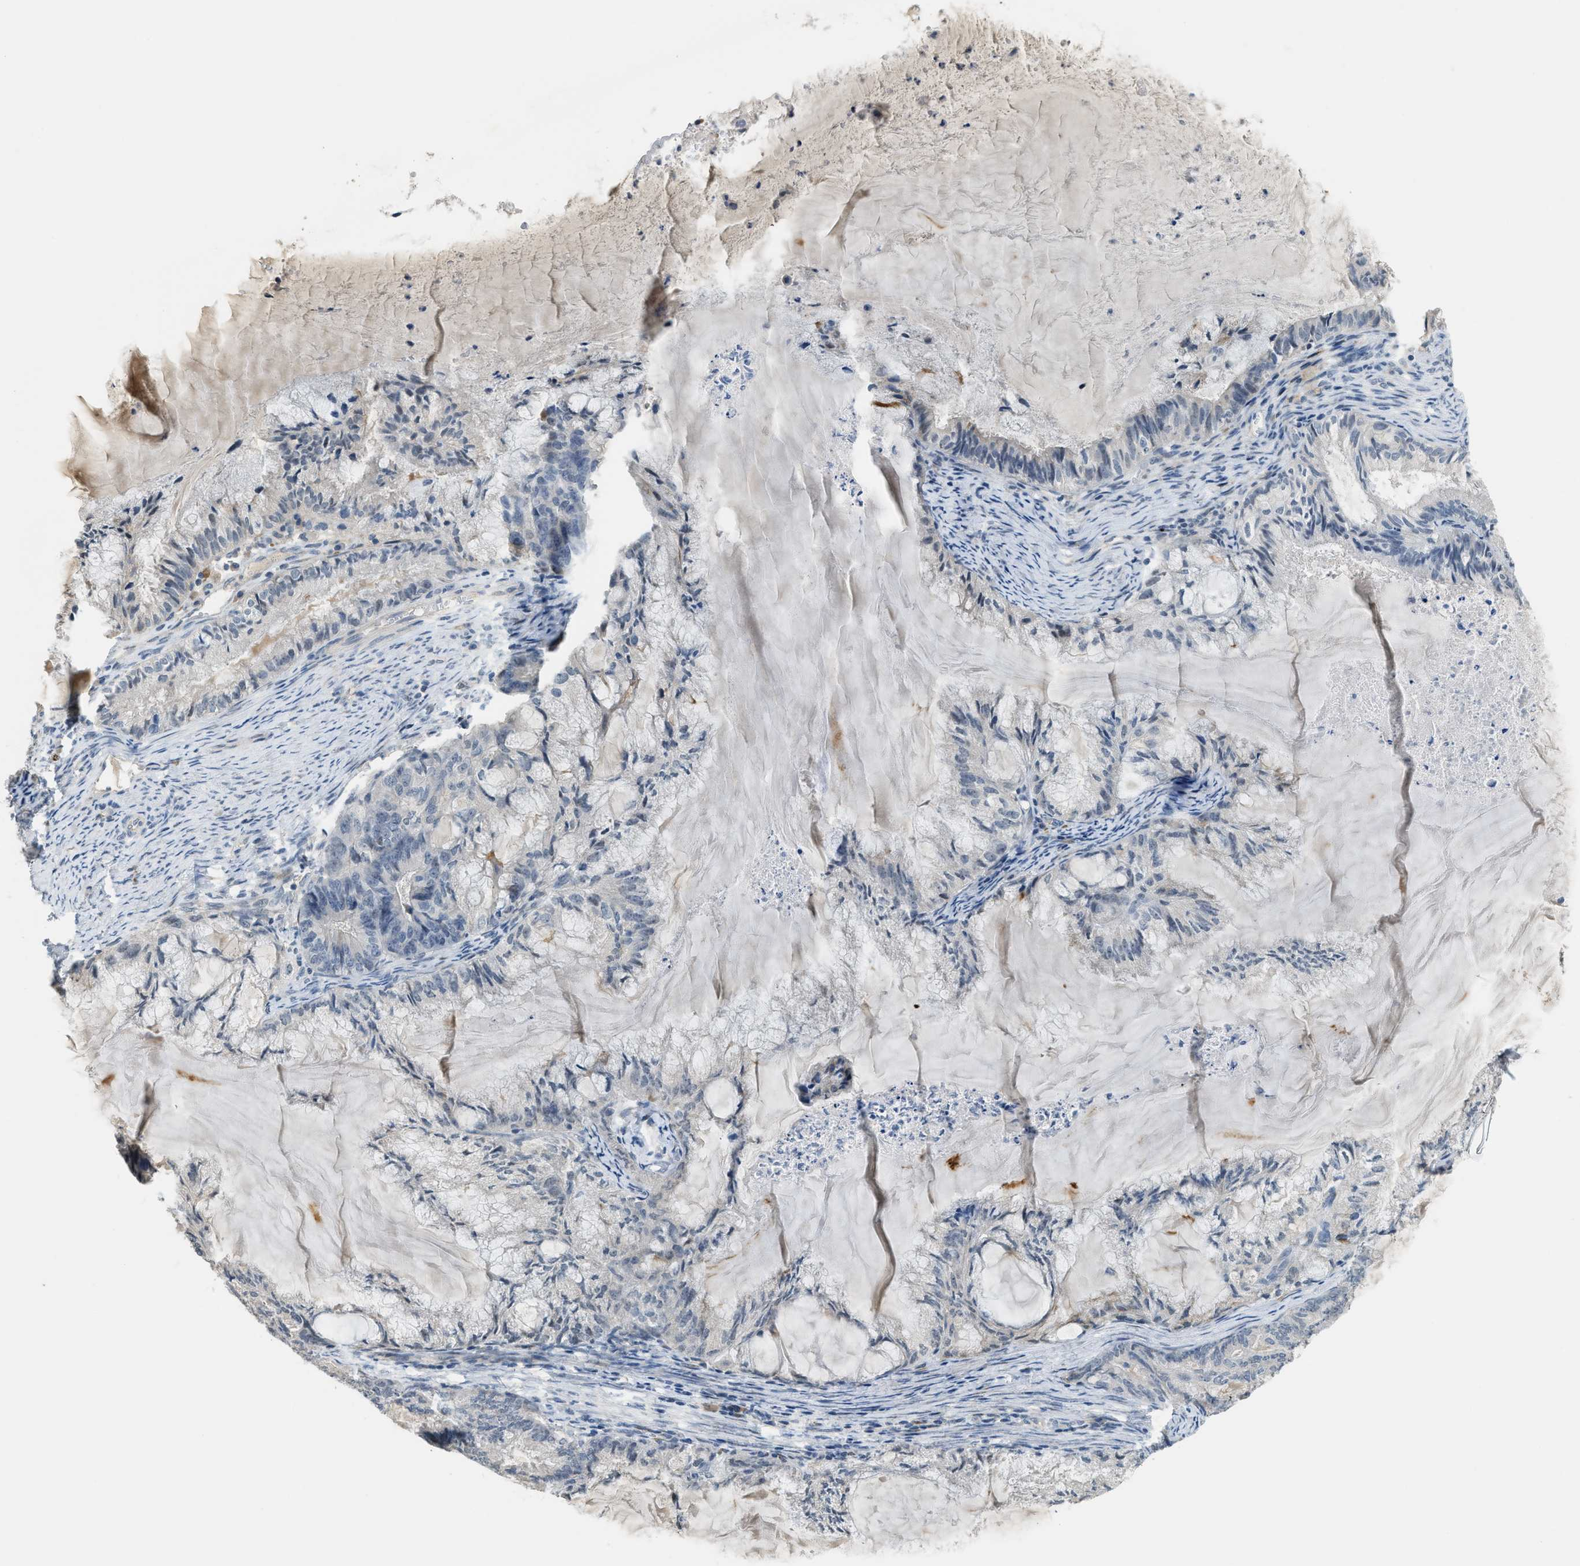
{"staining": {"intensity": "negative", "quantity": "none", "location": "none"}, "tissue": "endometrial cancer", "cell_type": "Tumor cells", "image_type": "cancer", "snomed": [{"axis": "morphology", "description": "Adenocarcinoma, NOS"}, {"axis": "topography", "description": "Endometrium"}], "caption": "Immunohistochemistry (IHC) image of human adenocarcinoma (endometrial) stained for a protein (brown), which demonstrates no positivity in tumor cells.", "gene": "TMEM154", "patient": {"sex": "female", "age": 86}}